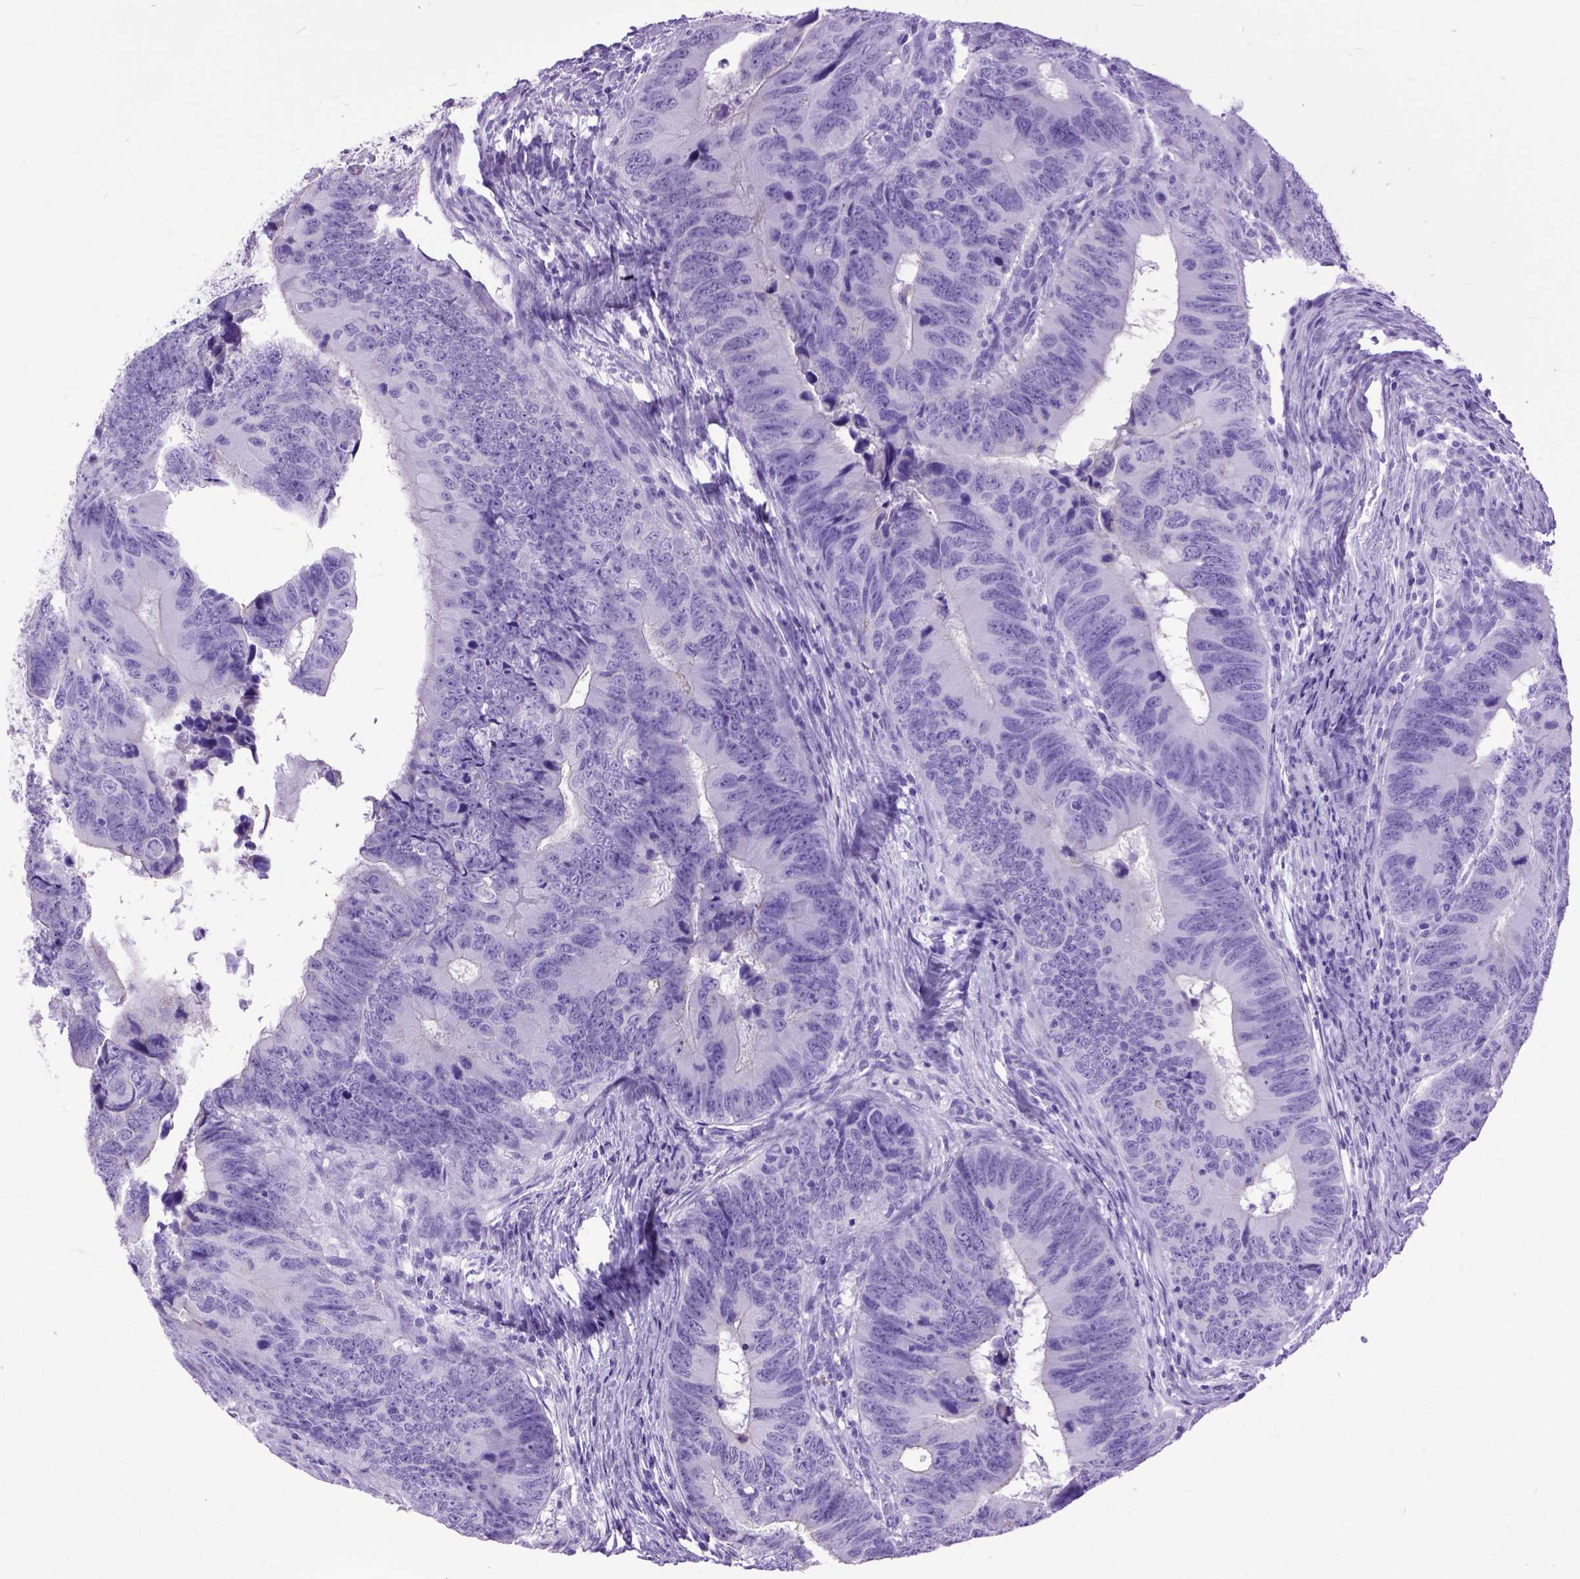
{"staining": {"intensity": "negative", "quantity": "none", "location": "none"}, "tissue": "colorectal cancer", "cell_type": "Tumor cells", "image_type": "cancer", "snomed": [{"axis": "morphology", "description": "Adenocarcinoma, NOS"}, {"axis": "topography", "description": "Colon"}], "caption": "This is an immunohistochemistry (IHC) image of colorectal adenocarcinoma. There is no expression in tumor cells.", "gene": "GNGT1", "patient": {"sex": "female", "age": 82}}